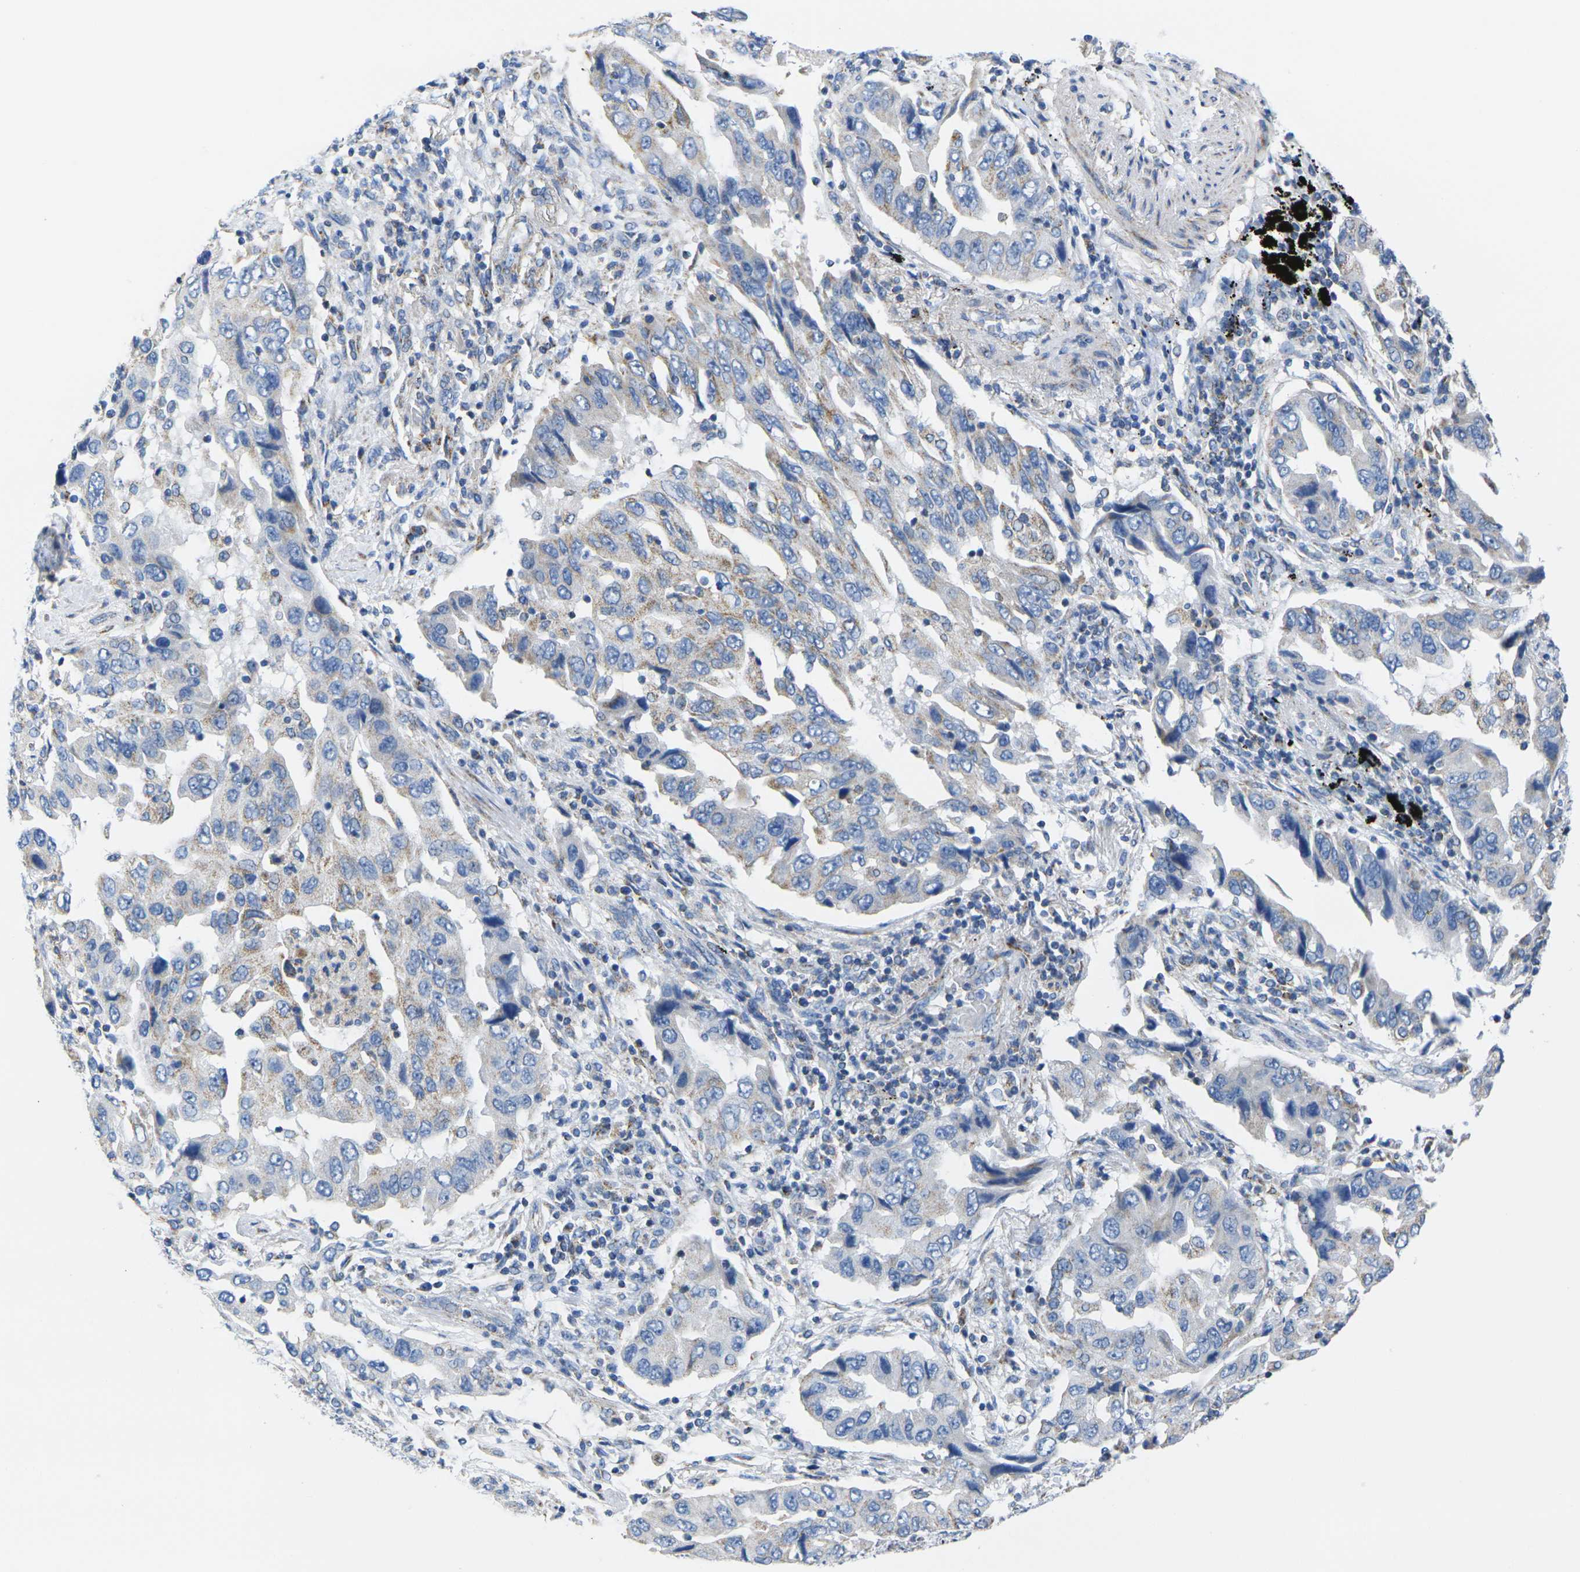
{"staining": {"intensity": "moderate", "quantity": "<25%", "location": "cytoplasmic/membranous"}, "tissue": "lung cancer", "cell_type": "Tumor cells", "image_type": "cancer", "snomed": [{"axis": "morphology", "description": "Adenocarcinoma, NOS"}, {"axis": "topography", "description": "Lung"}], "caption": "This micrograph exhibits lung cancer stained with IHC to label a protein in brown. The cytoplasmic/membranous of tumor cells show moderate positivity for the protein. Nuclei are counter-stained blue.", "gene": "TMEM204", "patient": {"sex": "female", "age": 65}}